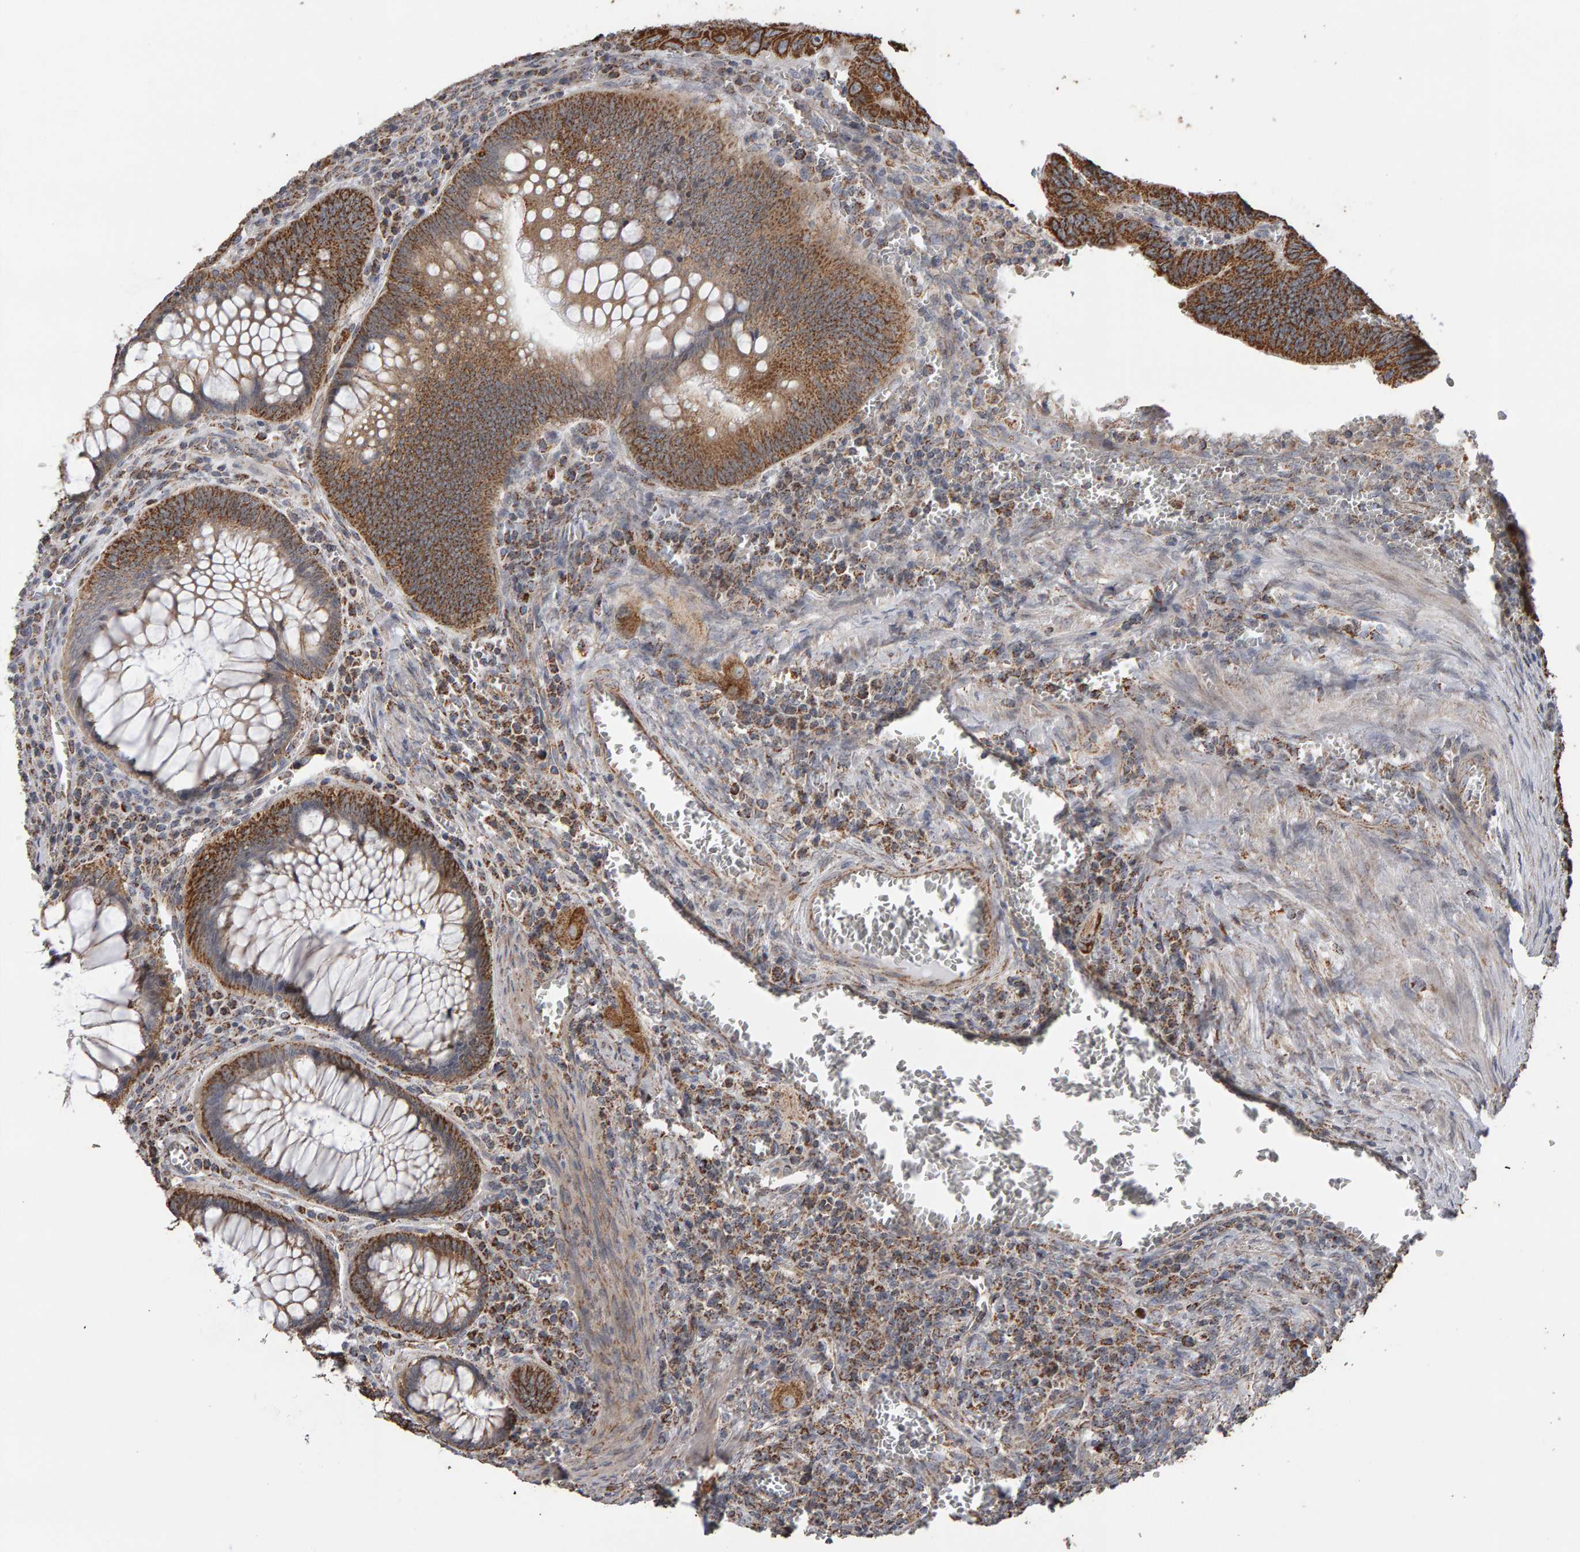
{"staining": {"intensity": "moderate", "quantity": ">75%", "location": "cytoplasmic/membranous"}, "tissue": "colorectal cancer", "cell_type": "Tumor cells", "image_type": "cancer", "snomed": [{"axis": "morphology", "description": "Inflammation, NOS"}, {"axis": "morphology", "description": "Adenocarcinoma, NOS"}, {"axis": "topography", "description": "Colon"}], "caption": "A micrograph of human colorectal adenocarcinoma stained for a protein demonstrates moderate cytoplasmic/membranous brown staining in tumor cells.", "gene": "TOM1L1", "patient": {"sex": "male", "age": 72}}